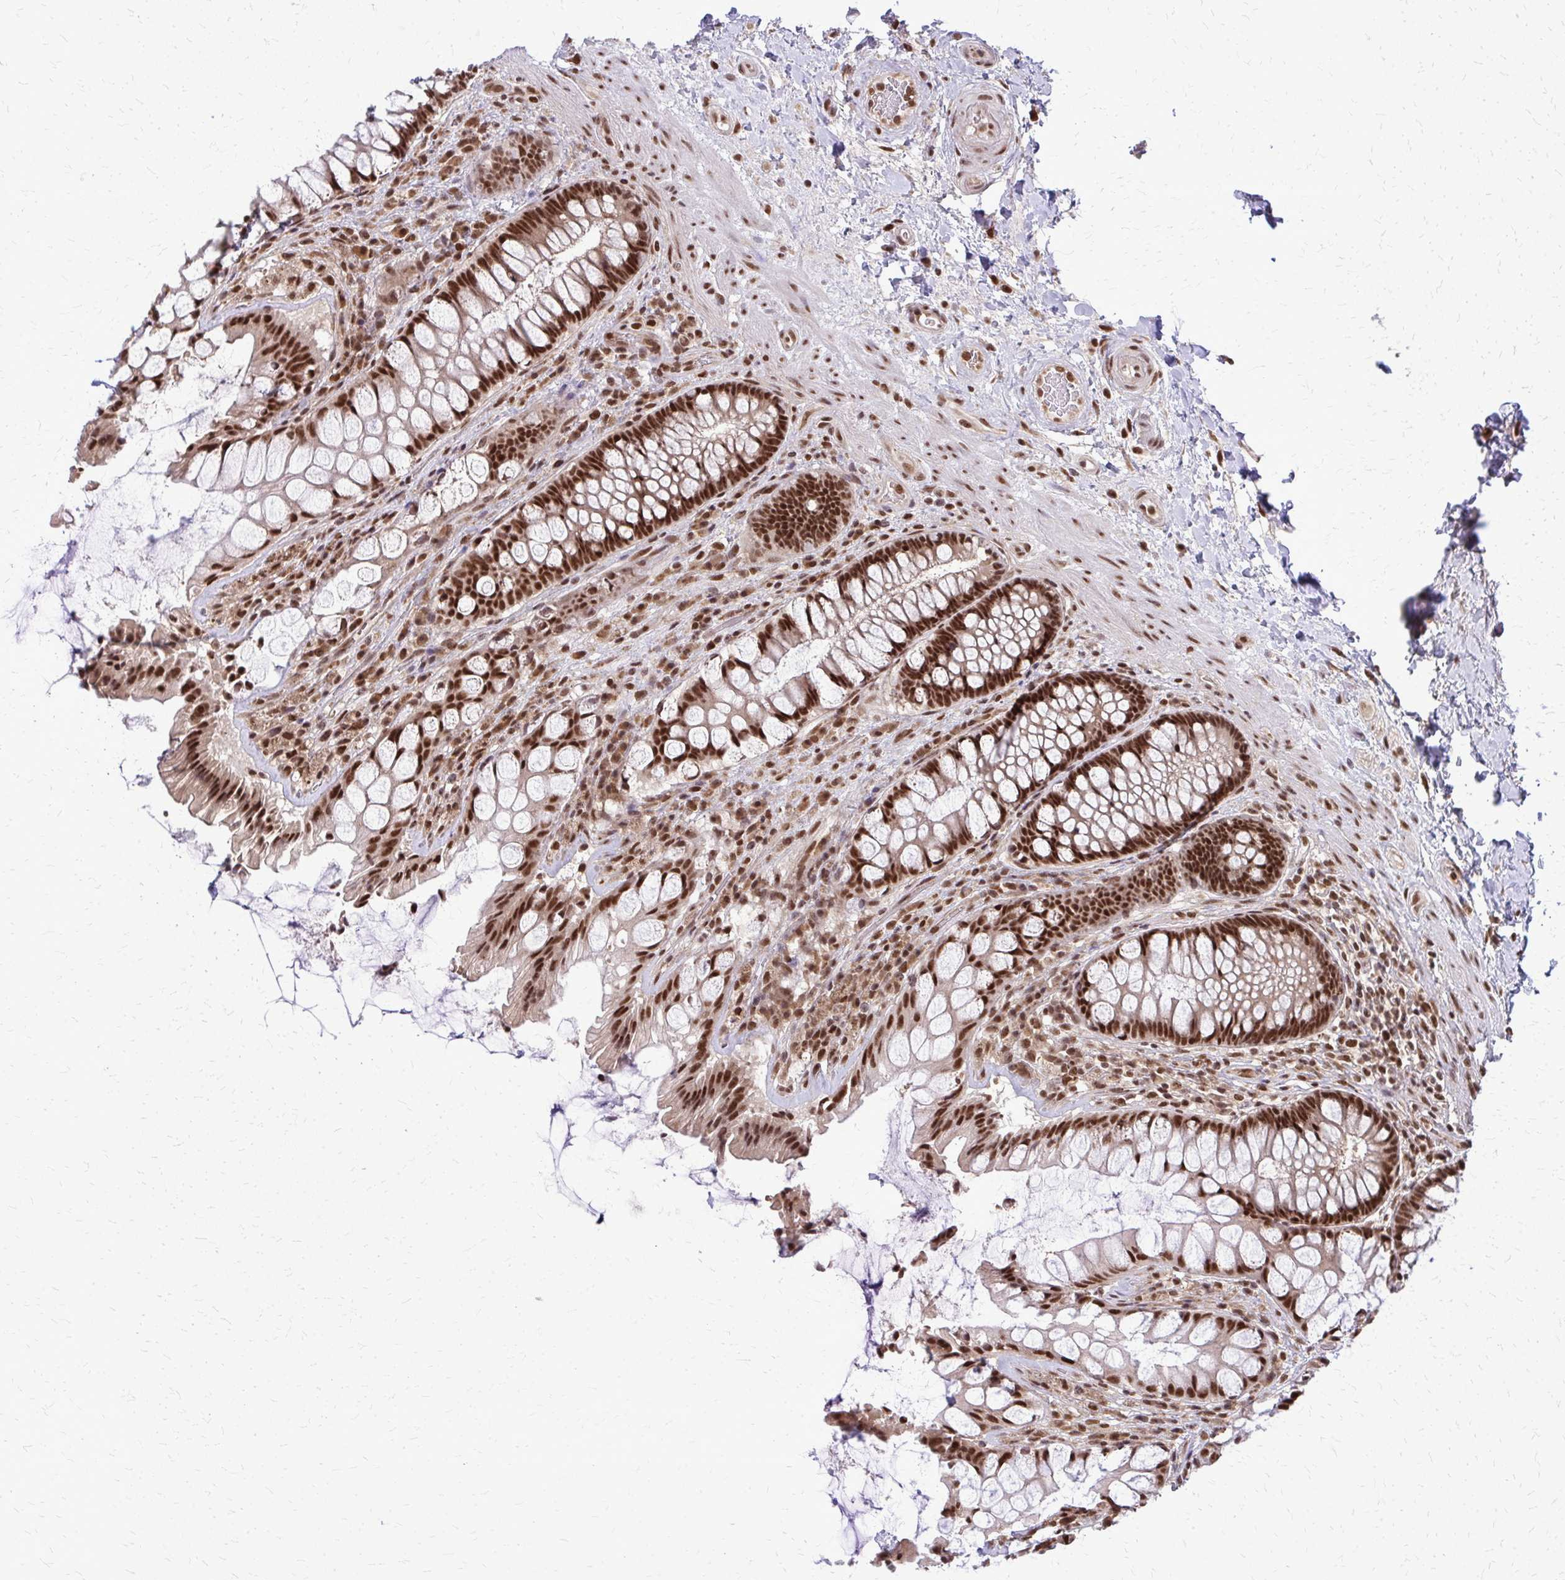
{"staining": {"intensity": "strong", "quantity": ">75%", "location": "nuclear"}, "tissue": "rectum", "cell_type": "Glandular cells", "image_type": "normal", "snomed": [{"axis": "morphology", "description": "Normal tissue, NOS"}, {"axis": "topography", "description": "Rectum"}], "caption": "The histopathology image reveals immunohistochemical staining of normal rectum. There is strong nuclear positivity is present in approximately >75% of glandular cells. The protein of interest is stained brown, and the nuclei are stained in blue (DAB (3,3'-diaminobenzidine) IHC with brightfield microscopy, high magnification).", "gene": "HDAC3", "patient": {"sex": "female", "age": 58}}